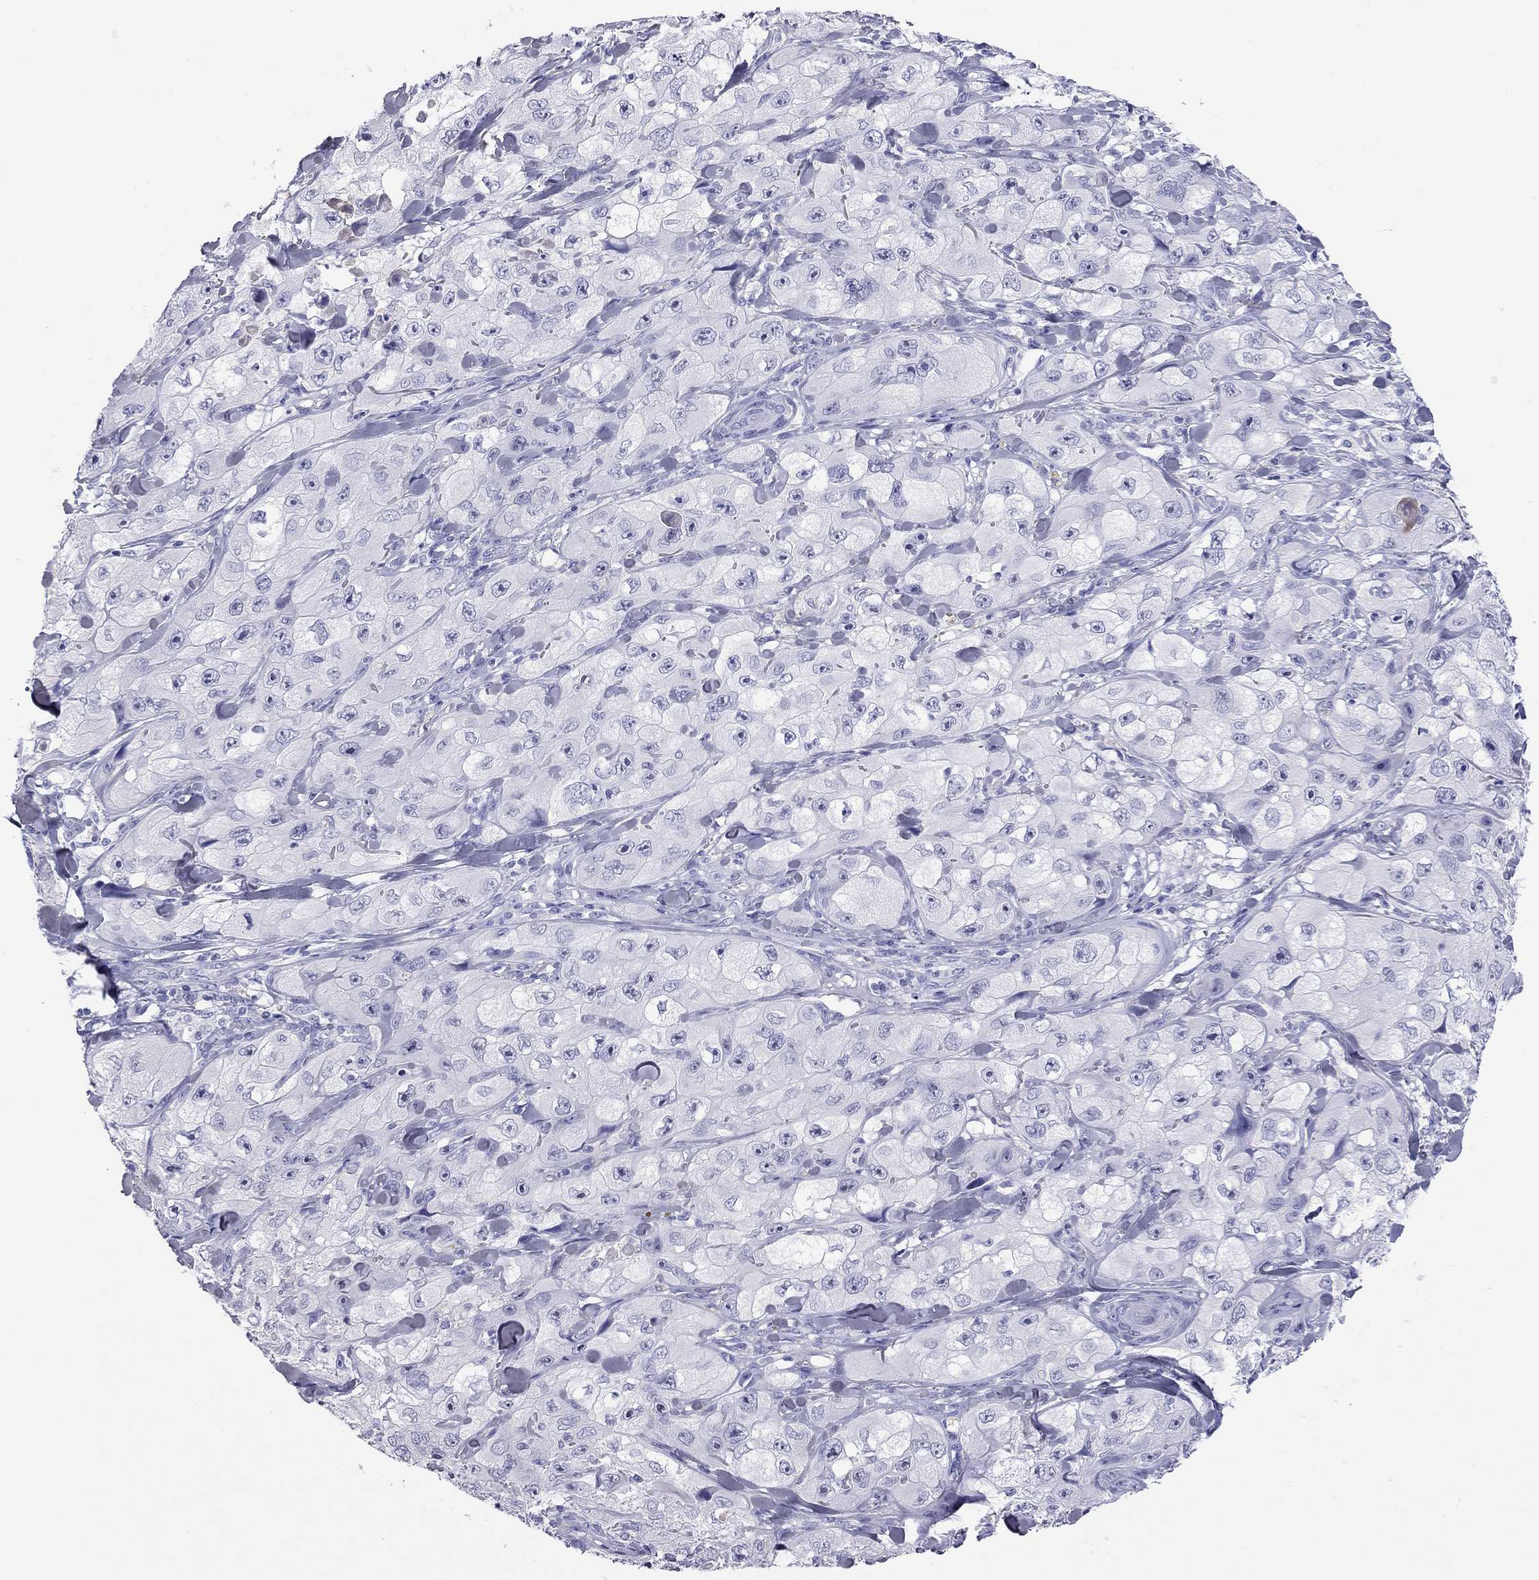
{"staining": {"intensity": "negative", "quantity": "none", "location": "none"}, "tissue": "skin cancer", "cell_type": "Tumor cells", "image_type": "cancer", "snomed": [{"axis": "morphology", "description": "Squamous cell carcinoma, NOS"}, {"axis": "topography", "description": "Skin"}, {"axis": "topography", "description": "Subcutis"}], "caption": "Skin cancer (squamous cell carcinoma) was stained to show a protein in brown. There is no significant expression in tumor cells.", "gene": "ODF4", "patient": {"sex": "male", "age": 73}}